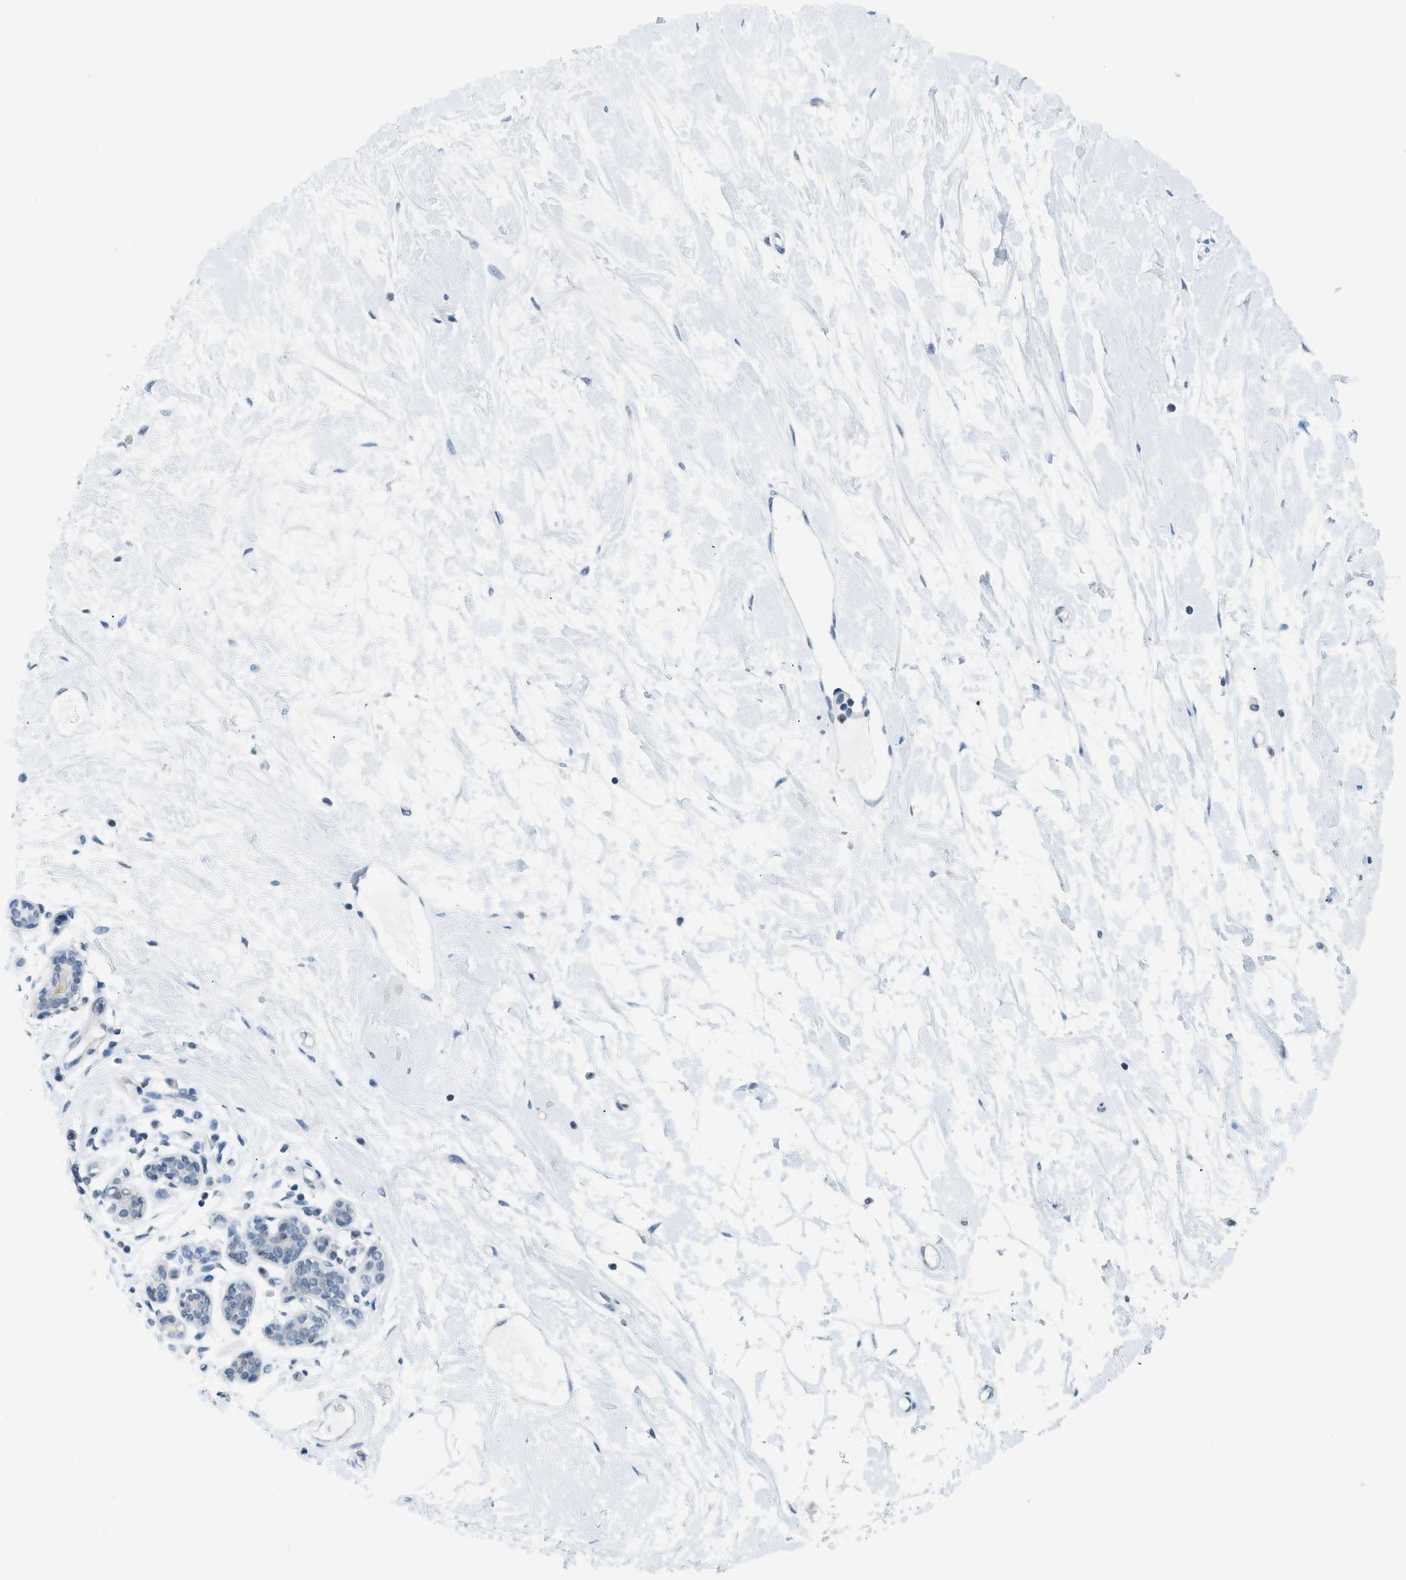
{"staining": {"intensity": "negative", "quantity": "none", "location": "none"}, "tissue": "breast", "cell_type": "Adipocytes", "image_type": "normal", "snomed": [{"axis": "morphology", "description": "Normal tissue, NOS"}, {"axis": "morphology", "description": "Lobular carcinoma"}, {"axis": "topography", "description": "Breast"}], "caption": "Breast stained for a protein using IHC demonstrates no expression adipocytes.", "gene": "UVRAG", "patient": {"sex": "female", "age": 59}}